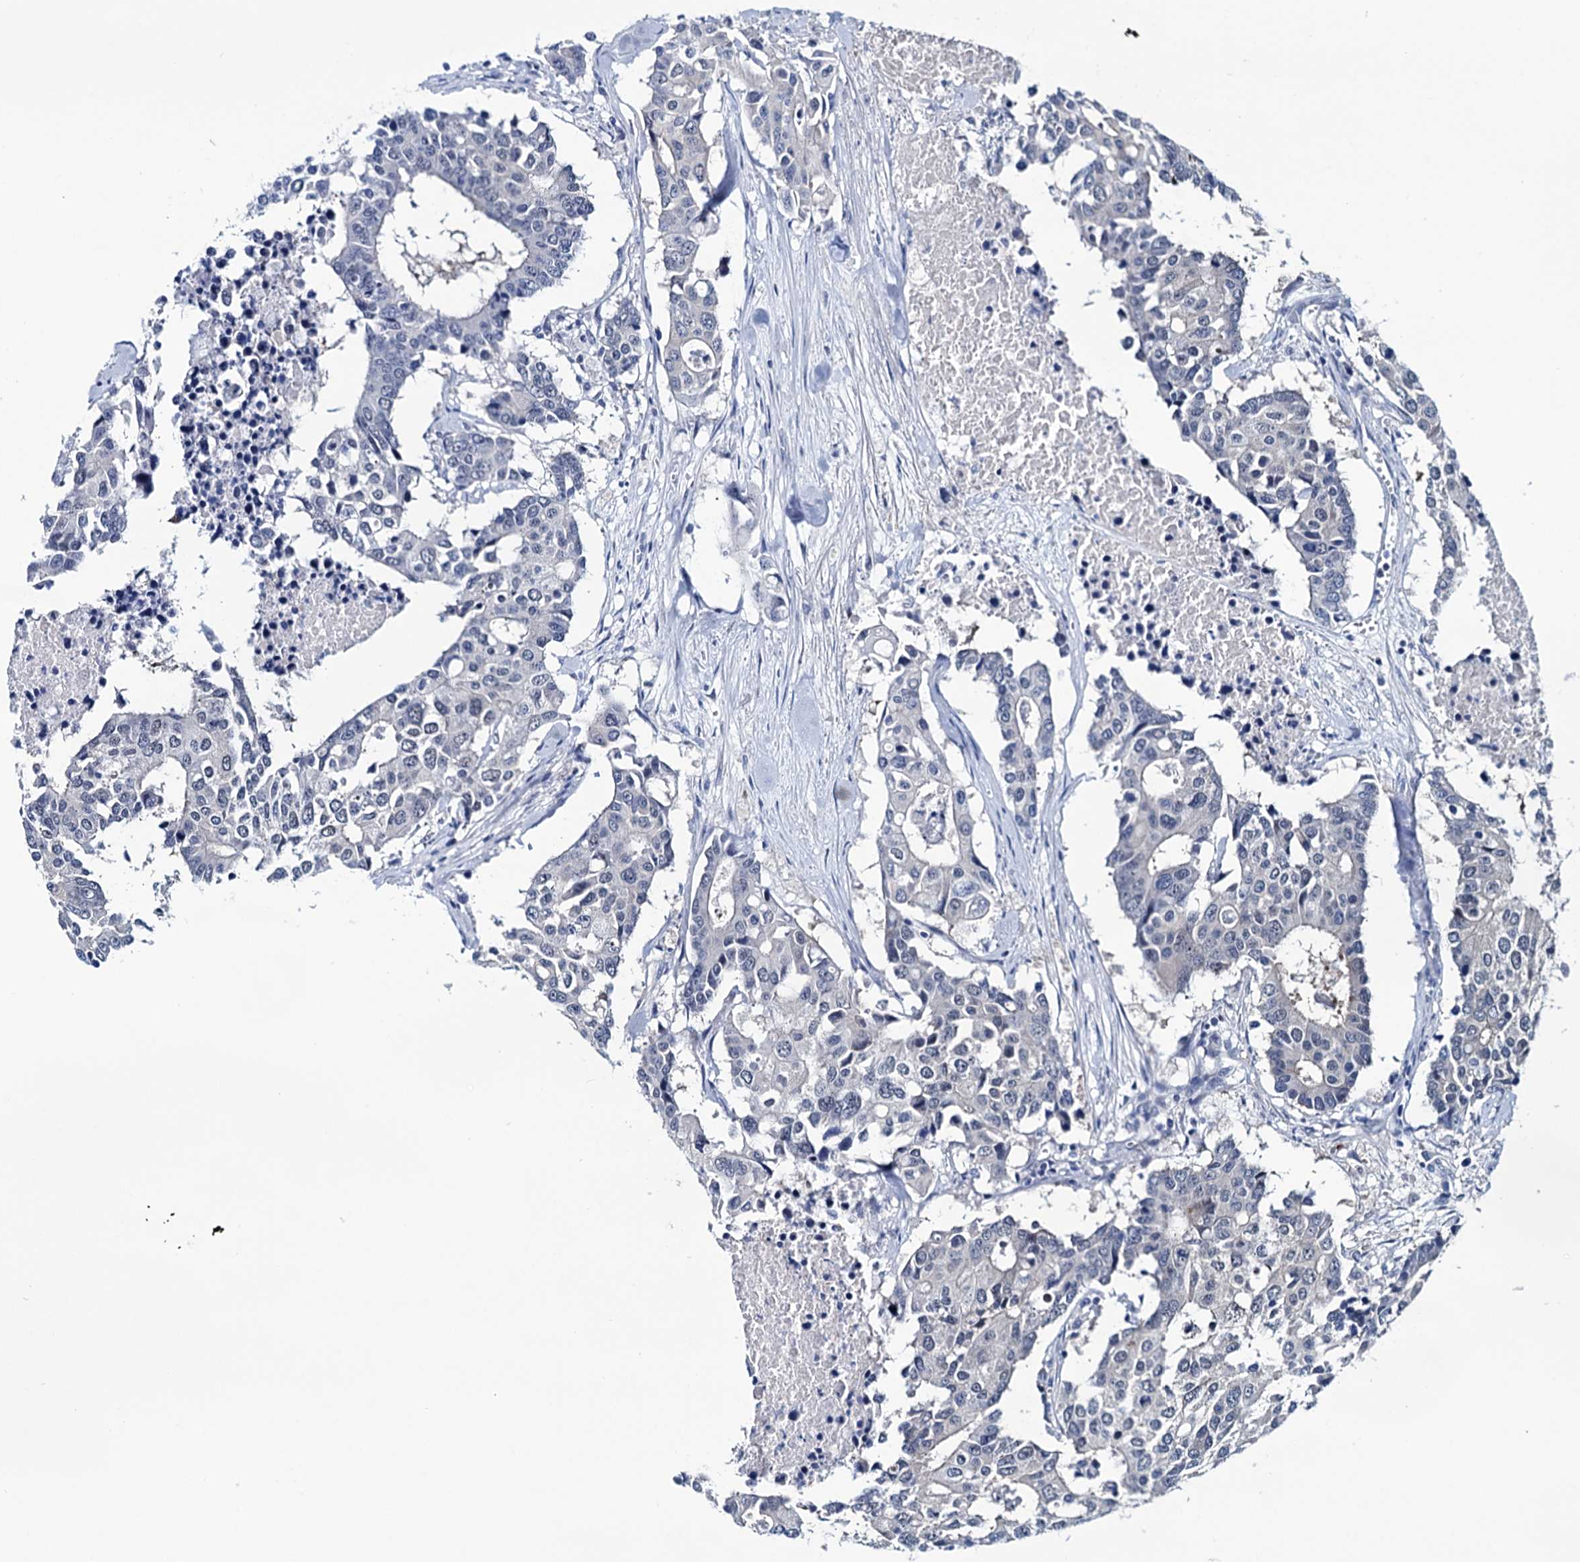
{"staining": {"intensity": "negative", "quantity": "none", "location": "none"}, "tissue": "colorectal cancer", "cell_type": "Tumor cells", "image_type": "cancer", "snomed": [{"axis": "morphology", "description": "Adenocarcinoma, NOS"}, {"axis": "topography", "description": "Colon"}], "caption": "There is no significant positivity in tumor cells of colorectal cancer (adenocarcinoma). The staining was performed using DAB to visualize the protein expression in brown, while the nuclei were stained in blue with hematoxylin (Magnification: 20x).", "gene": "EYA4", "patient": {"sex": "male", "age": 77}}